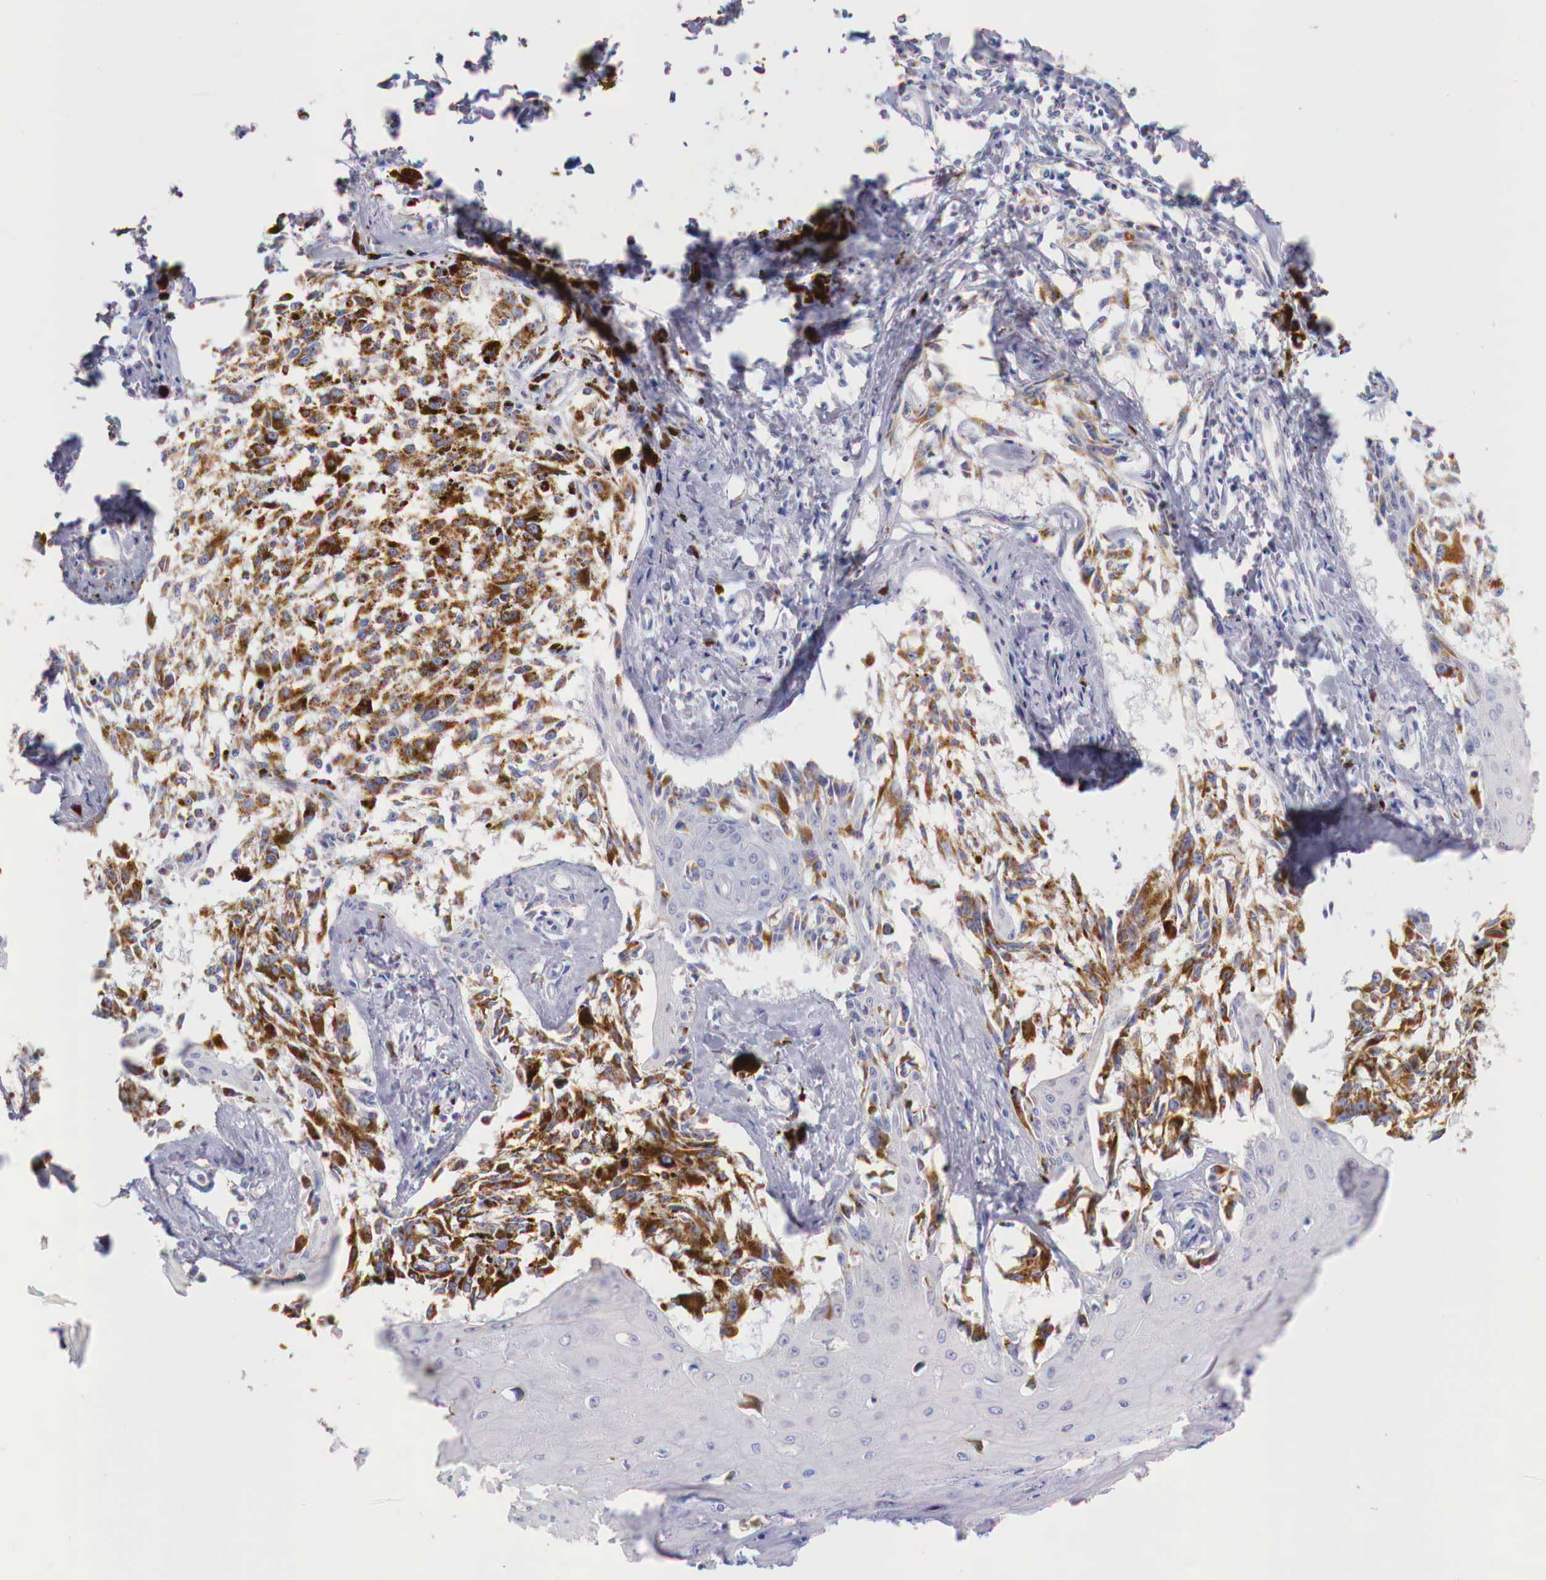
{"staining": {"intensity": "moderate", "quantity": ">75%", "location": "cytoplasmic/membranous"}, "tissue": "melanoma", "cell_type": "Tumor cells", "image_type": "cancer", "snomed": [{"axis": "morphology", "description": "Malignant melanoma, NOS"}, {"axis": "topography", "description": "Skin"}], "caption": "IHC image of neoplastic tissue: melanoma stained using immunohistochemistry (IHC) displays medium levels of moderate protein expression localized specifically in the cytoplasmic/membranous of tumor cells, appearing as a cytoplasmic/membranous brown color.", "gene": "IDH3G", "patient": {"sex": "female", "age": 82}}